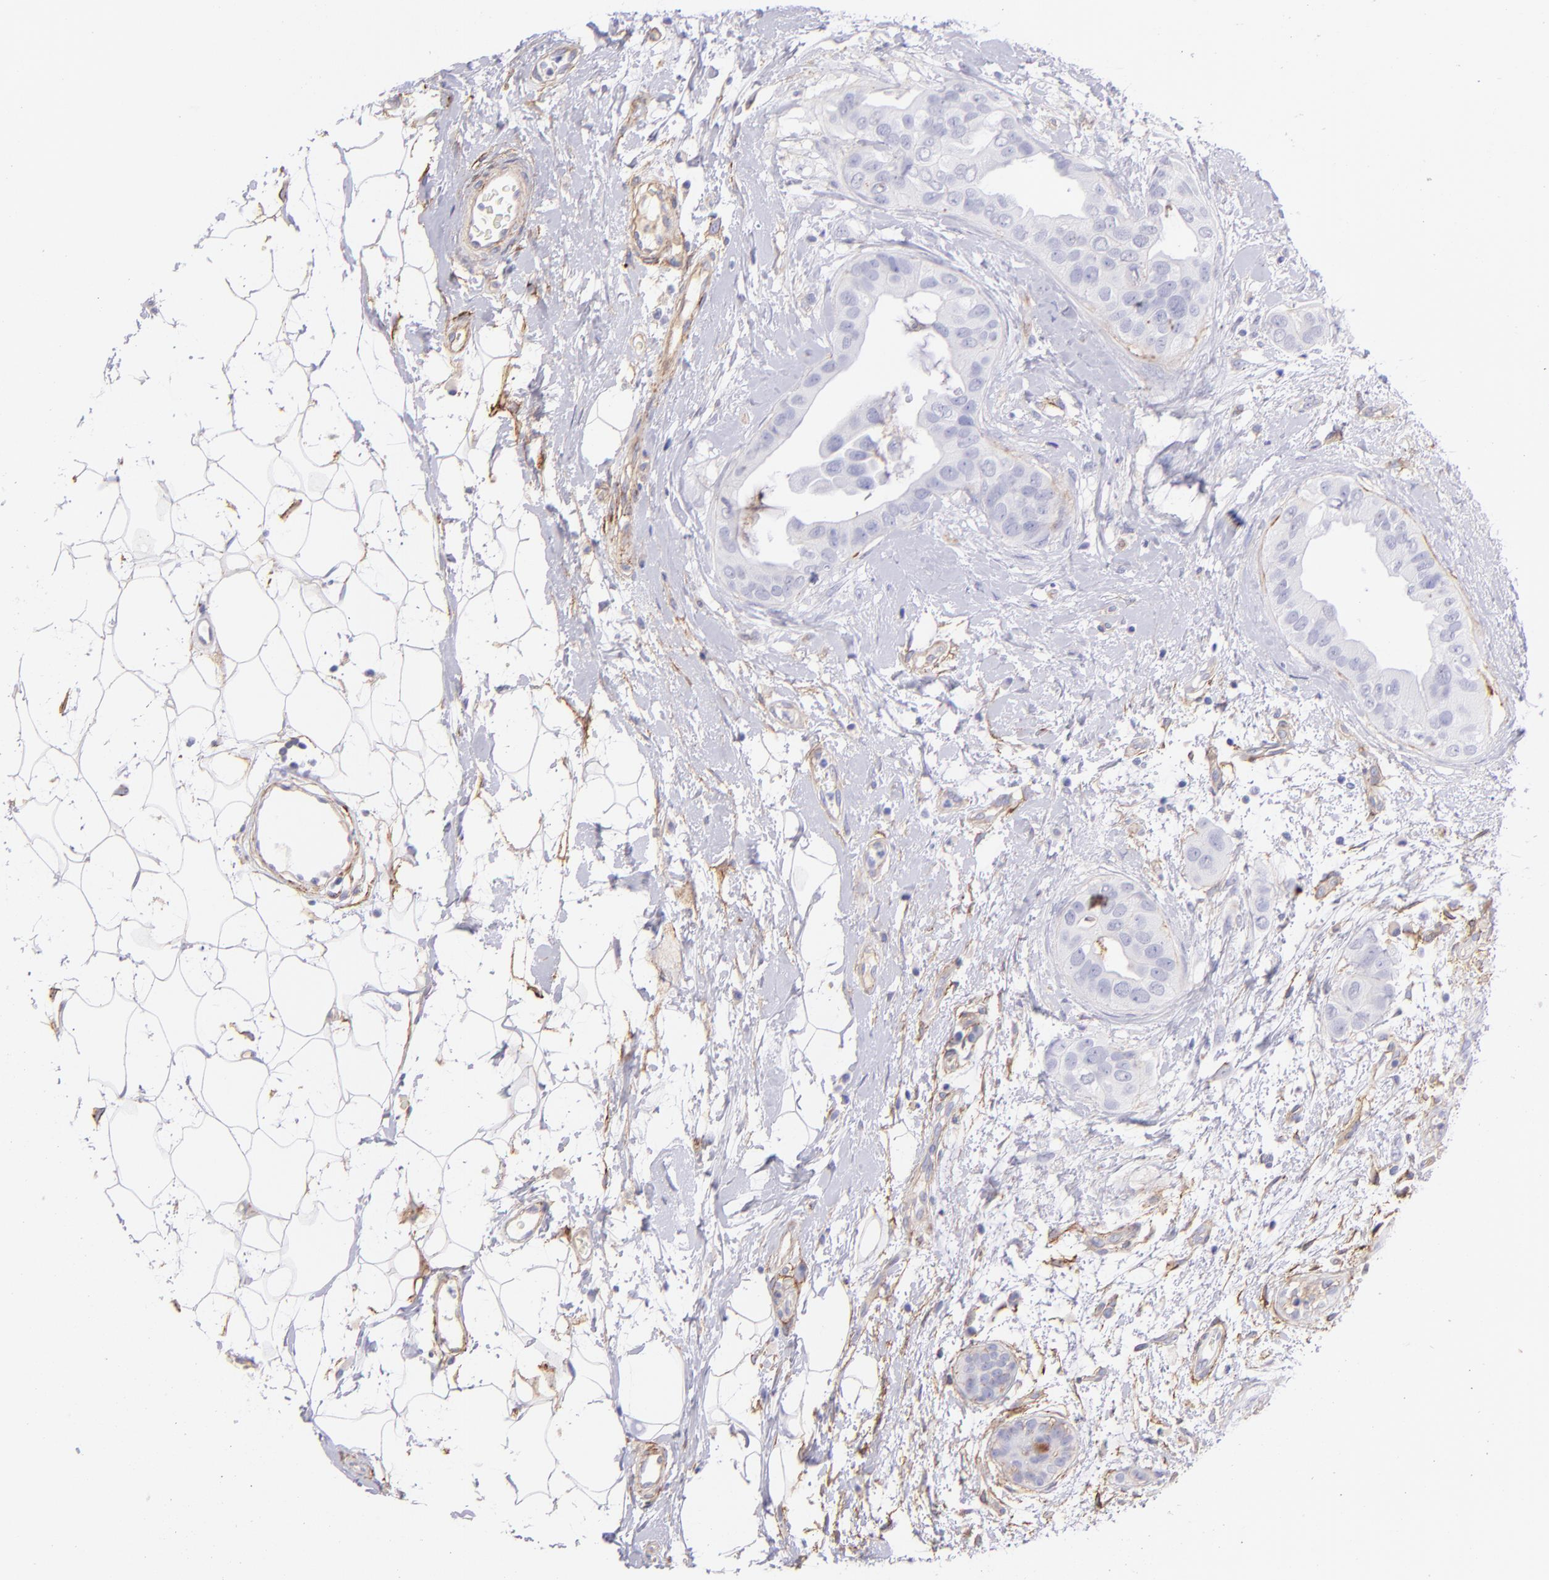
{"staining": {"intensity": "negative", "quantity": "none", "location": "none"}, "tissue": "breast cancer", "cell_type": "Tumor cells", "image_type": "cancer", "snomed": [{"axis": "morphology", "description": "Duct carcinoma"}, {"axis": "topography", "description": "Breast"}], "caption": "A high-resolution micrograph shows immunohistochemistry staining of breast cancer, which reveals no significant expression in tumor cells.", "gene": "CD81", "patient": {"sex": "female", "age": 40}}